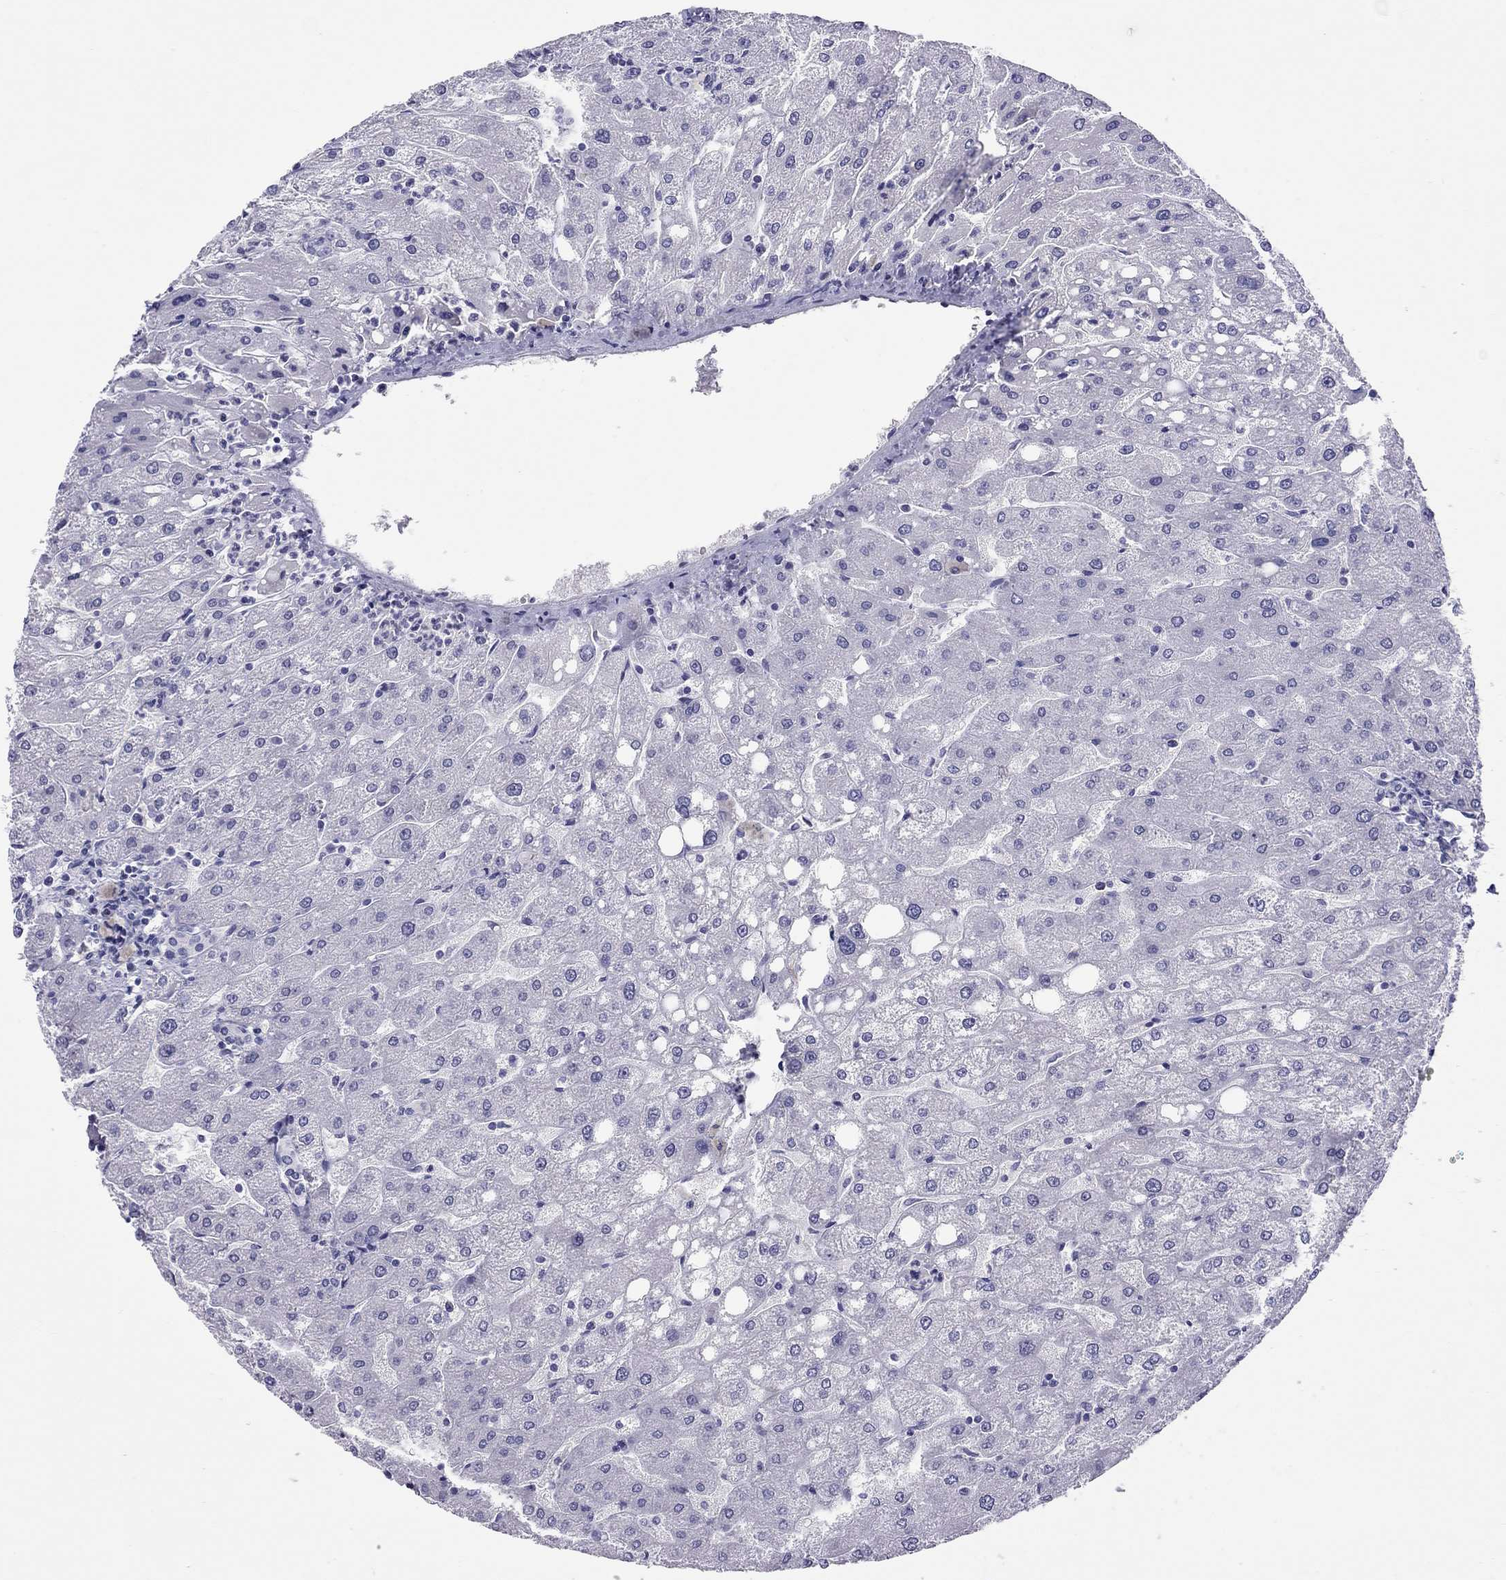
{"staining": {"intensity": "negative", "quantity": "none", "location": "none"}, "tissue": "liver", "cell_type": "Cholangiocytes", "image_type": "normal", "snomed": [{"axis": "morphology", "description": "Normal tissue, NOS"}, {"axis": "topography", "description": "Liver"}], "caption": "IHC histopathology image of unremarkable human liver stained for a protein (brown), which shows no positivity in cholangiocytes.", "gene": "CHRNB3", "patient": {"sex": "male", "age": 67}}